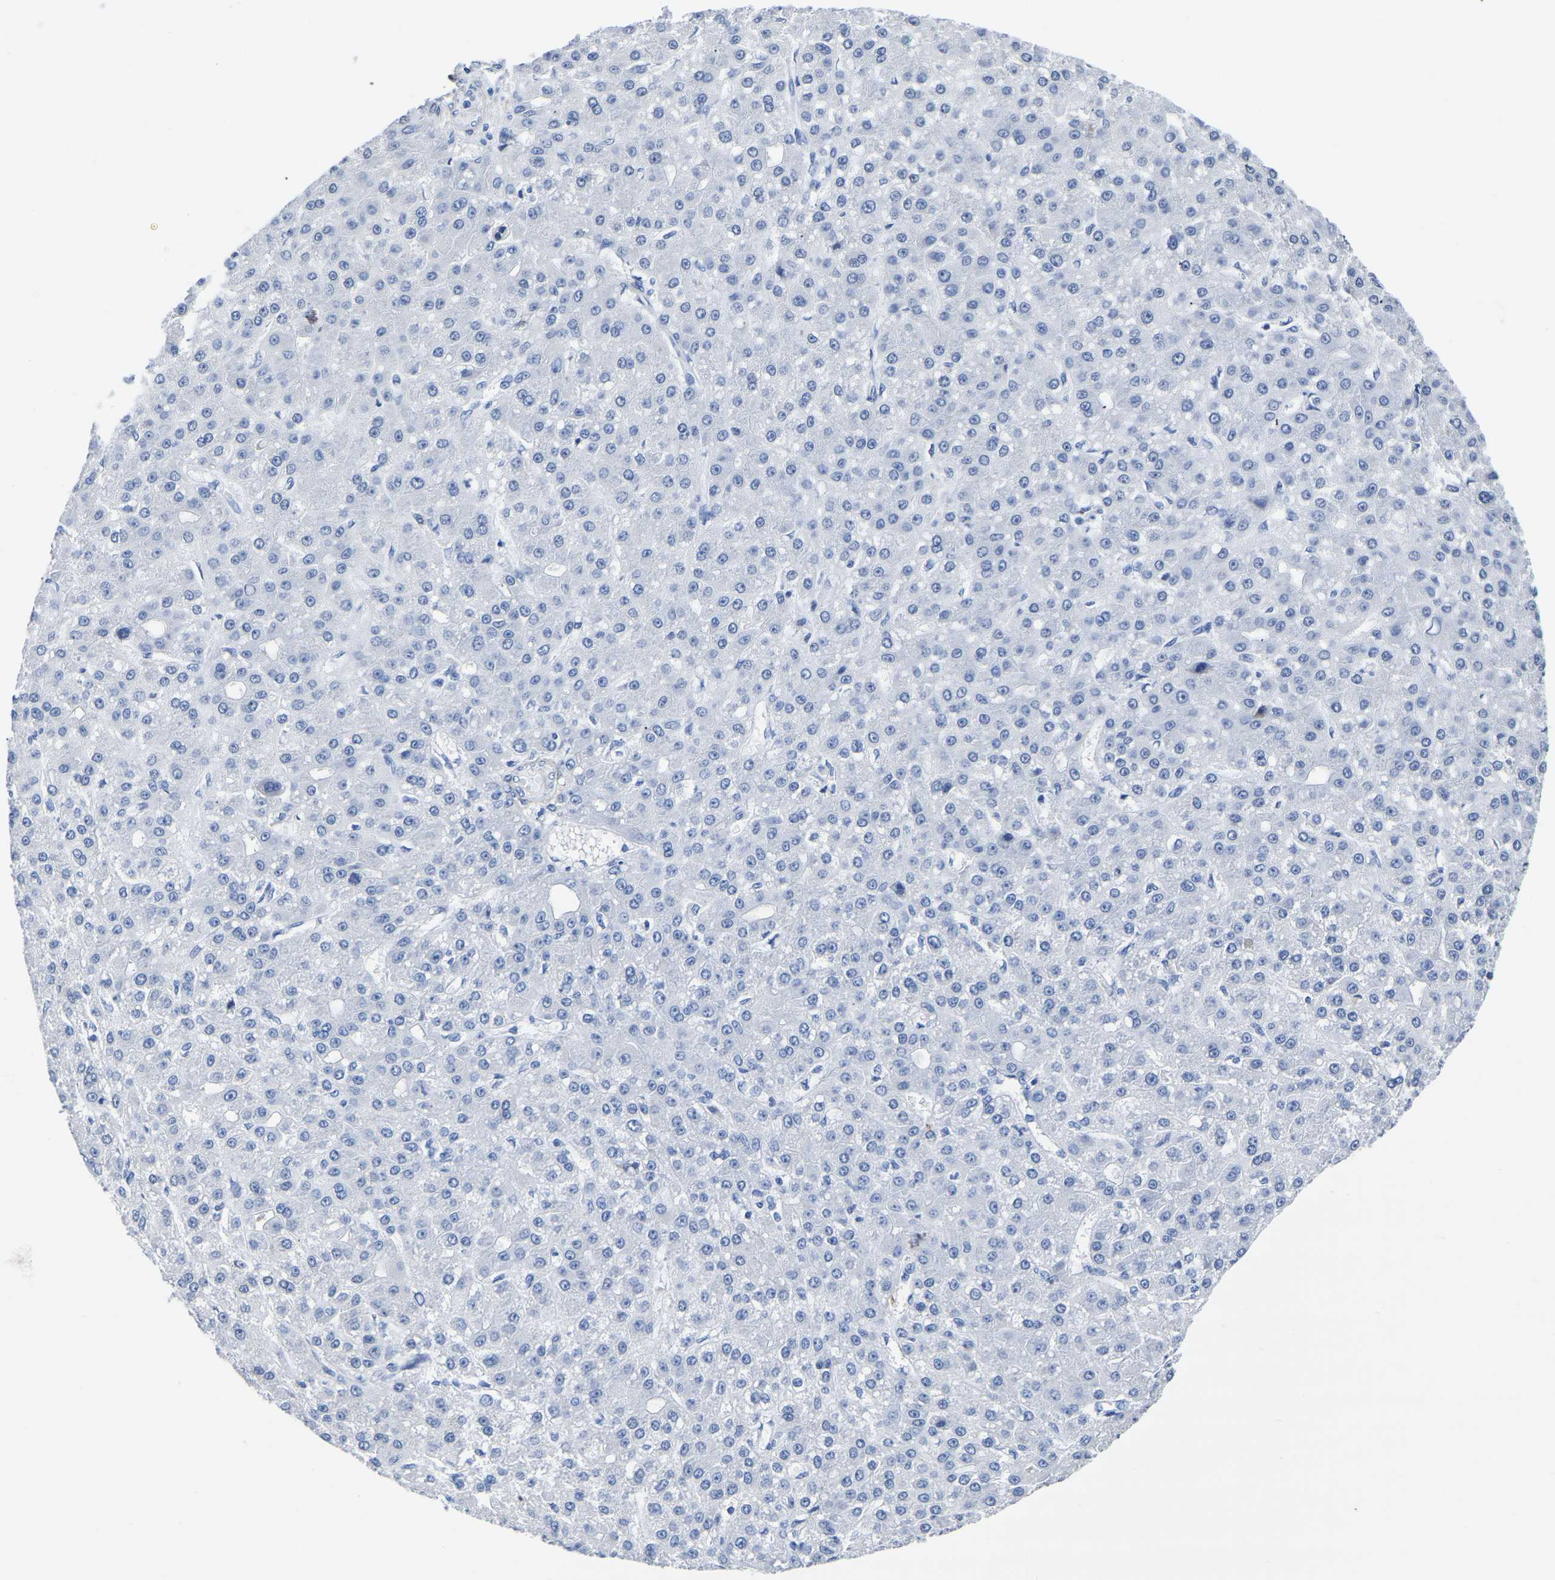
{"staining": {"intensity": "negative", "quantity": "none", "location": "none"}, "tissue": "liver cancer", "cell_type": "Tumor cells", "image_type": "cancer", "snomed": [{"axis": "morphology", "description": "Carcinoma, Hepatocellular, NOS"}, {"axis": "topography", "description": "Liver"}], "caption": "Histopathology image shows no protein positivity in tumor cells of liver cancer (hepatocellular carcinoma) tissue. Brightfield microscopy of immunohistochemistry (IHC) stained with DAB (brown) and hematoxylin (blue), captured at high magnification.", "gene": "SLC45A3", "patient": {"sex": "male", "age": 67}}